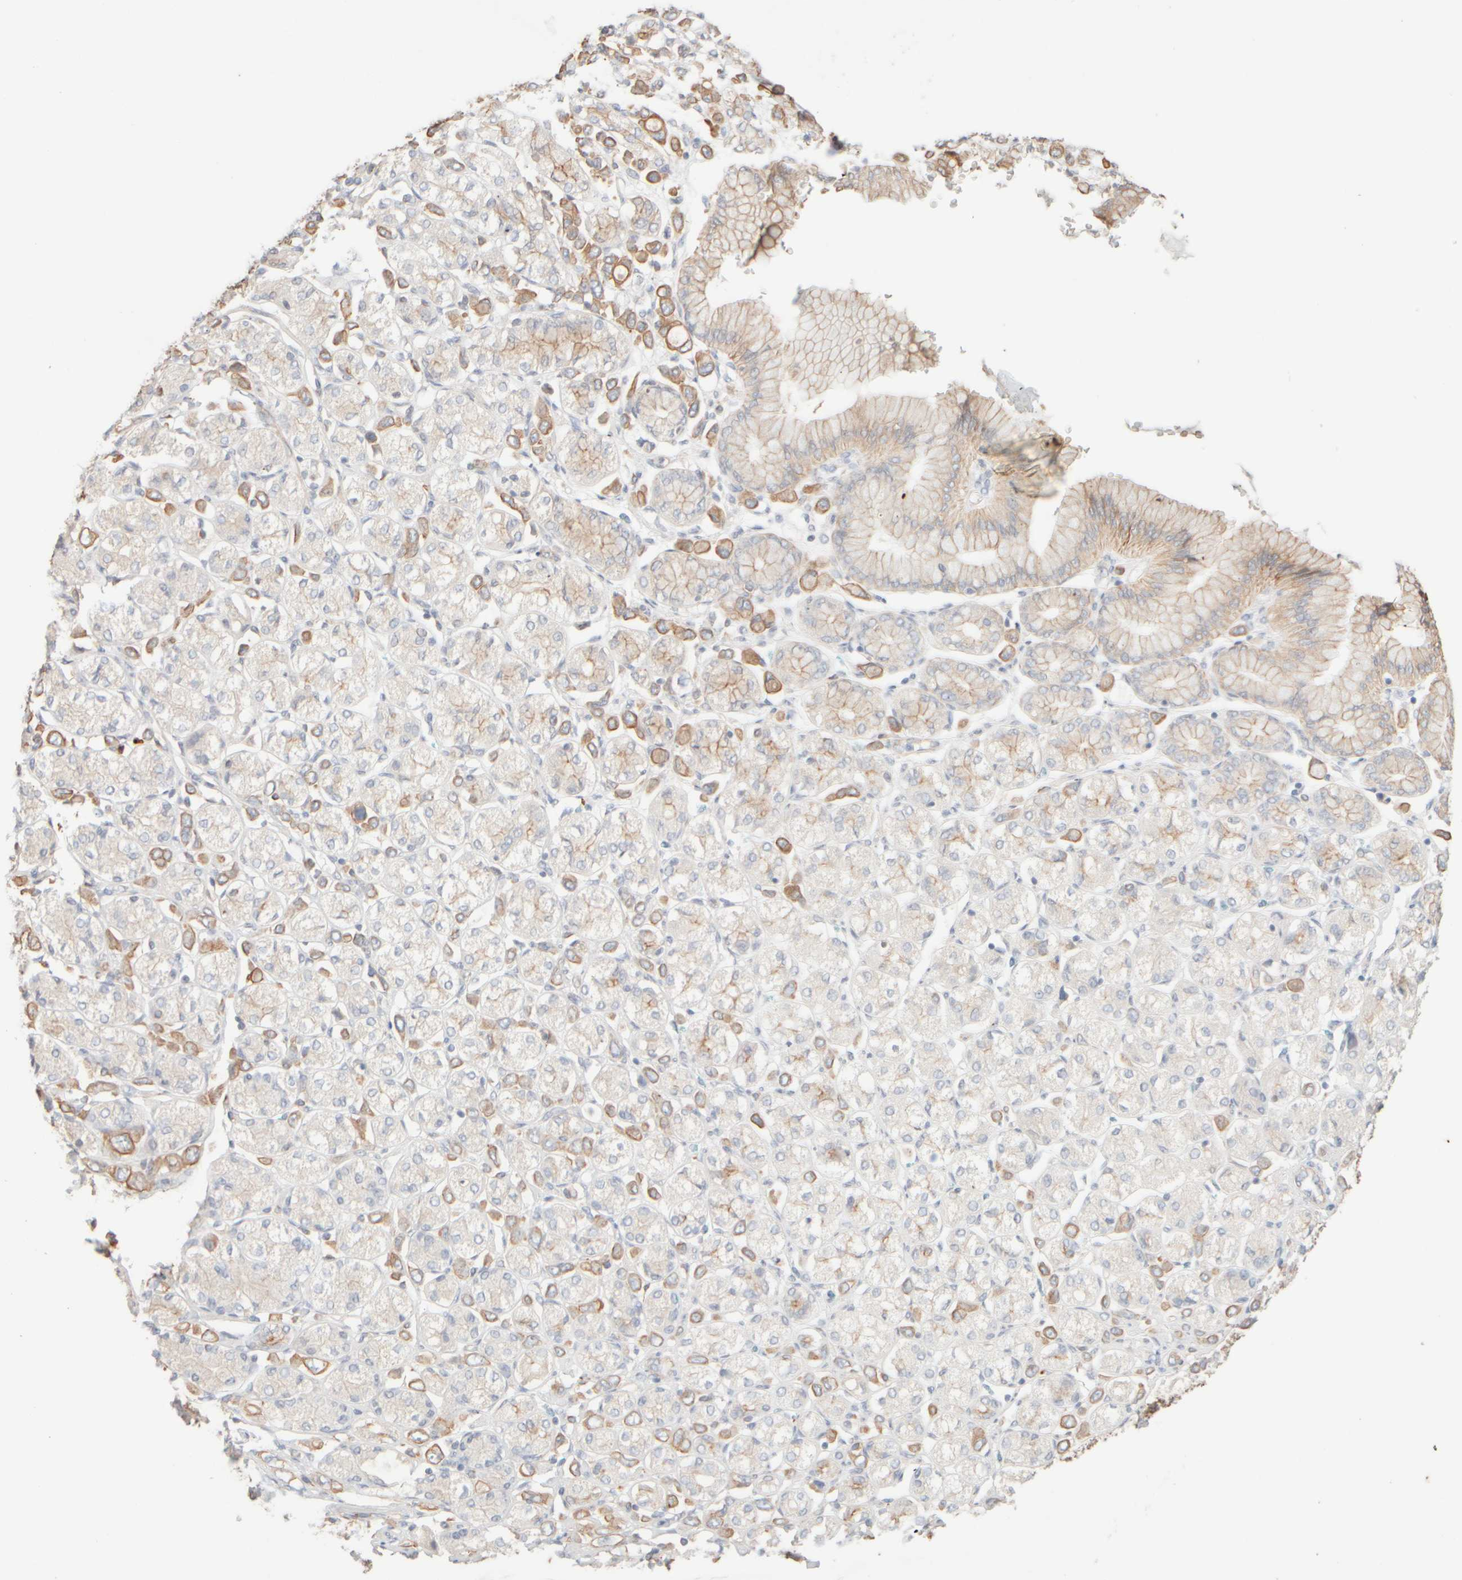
{"staining": {"intensity": "moderate", "quantity": "<25%", "location": "cytoplasmic/membranous"}, "tissue": "stomach cancer", "cell_type": "Tumor cells", "image_type": "cancer", "snomed": [{"axis": "morphology", "description": "Adenocarcinoma, NOS"}, {"axis": "topography", "description": "Stomach"}], "caption": "An image showing moderate cytoplasmic/membranous positivity in about <25% of tumor cells in stomach adenocarcinoma, as visualized by brown immunohistochemical staining.", "gene": "KRT15", "patient": {"sex": "female", "age": 65}}